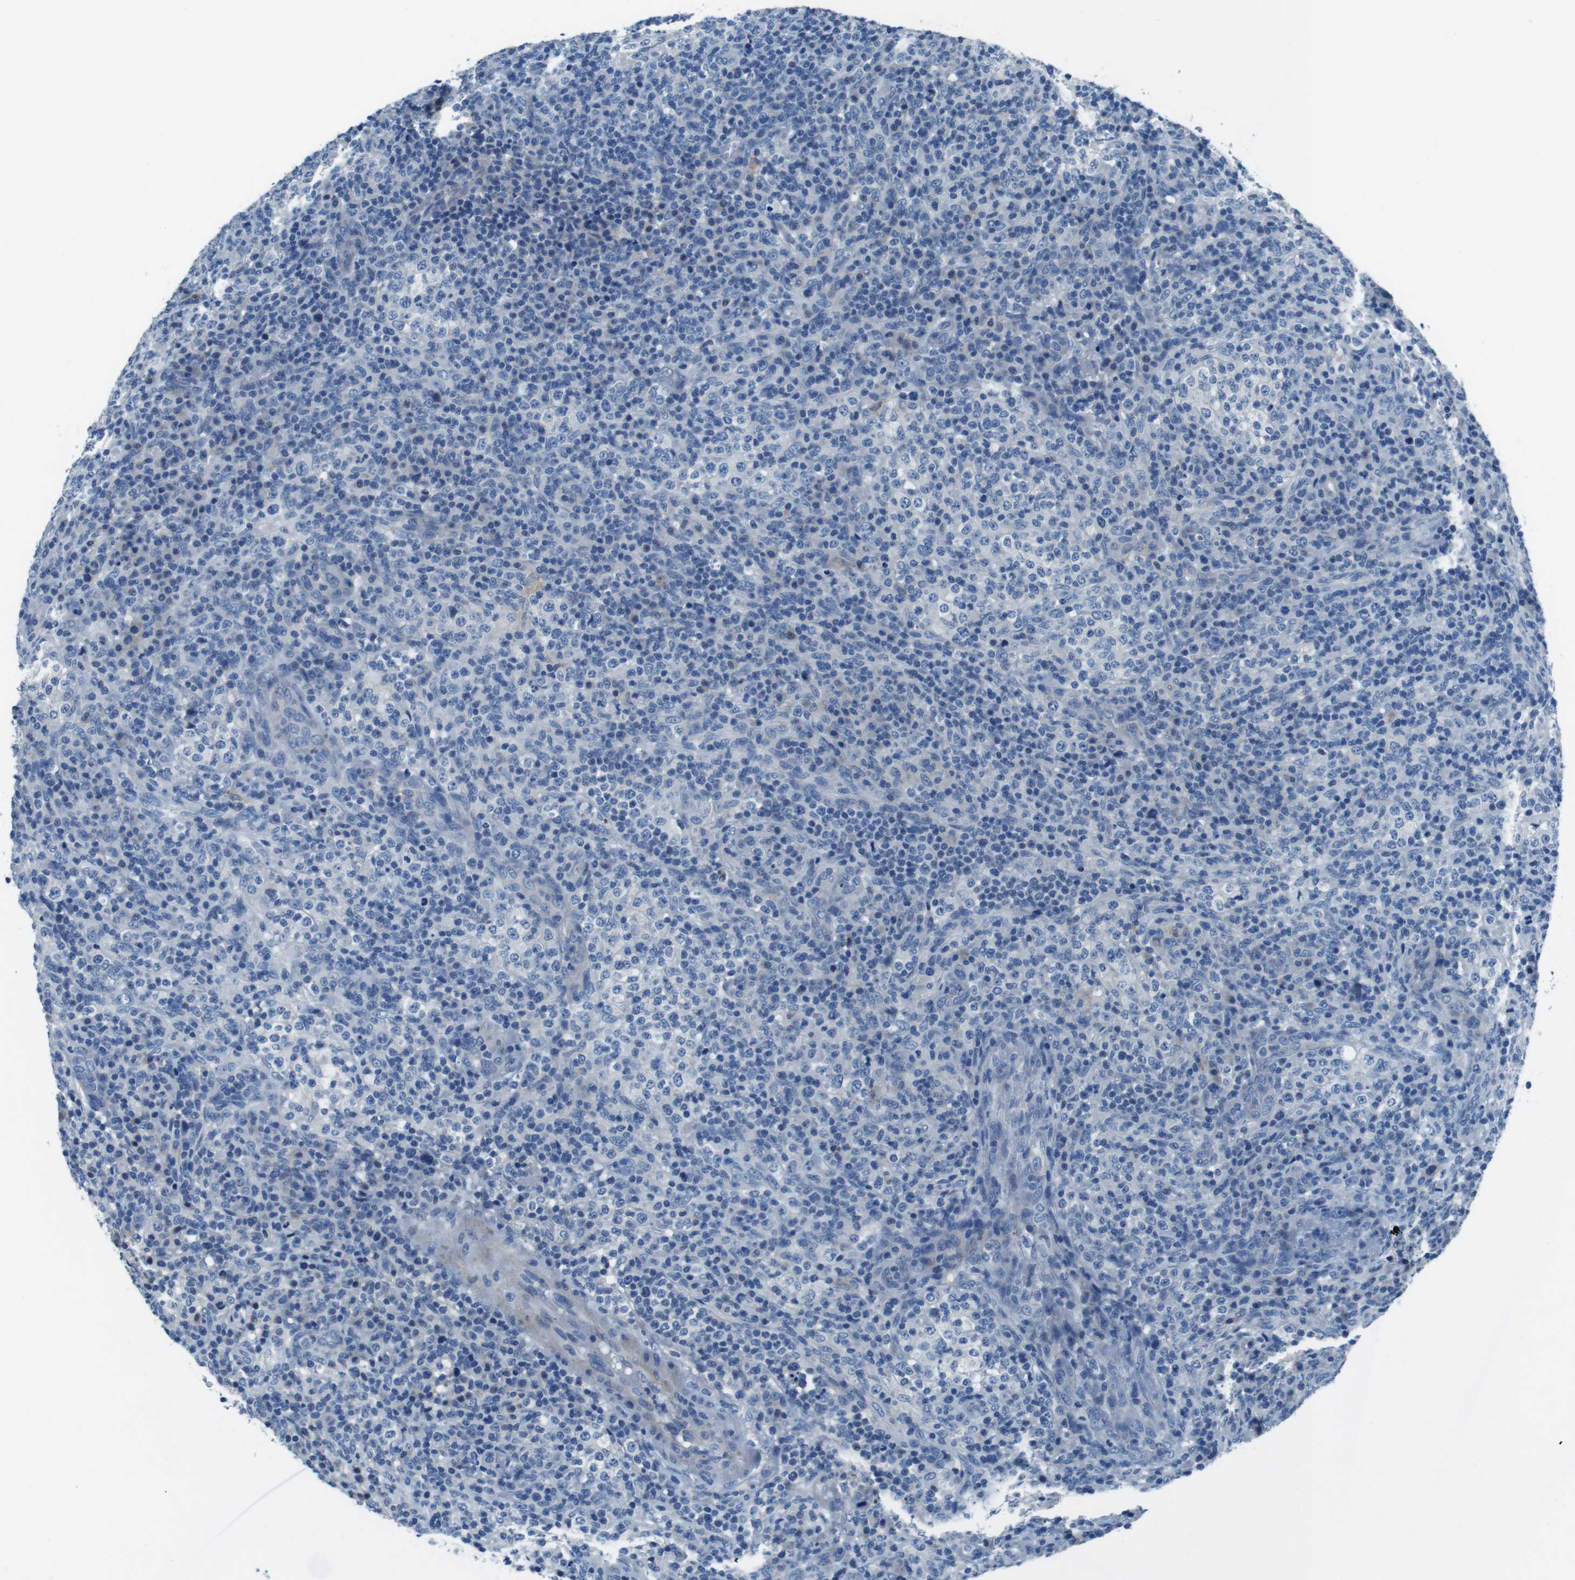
{"staining": {"intensity": "negative", "quantity": "none", "location": "none"}, "tissue": "lymphoma", "cell_type": "Tumor cells", "image_type": "cancer", "snomed": [{"axis": "morphology", "description": "Malignant lymphoma, non-Hodgkin's type, High grade"}, {"axis": "topography", "description": "Lymph node"}], "caption": "This is a micrograph of immunohistochemistry (IHC) staining of lymphoma, which shows no positivity in tumor cells.", "gene": "TULP3", "patient": {"sex": "female", "age": 76}}